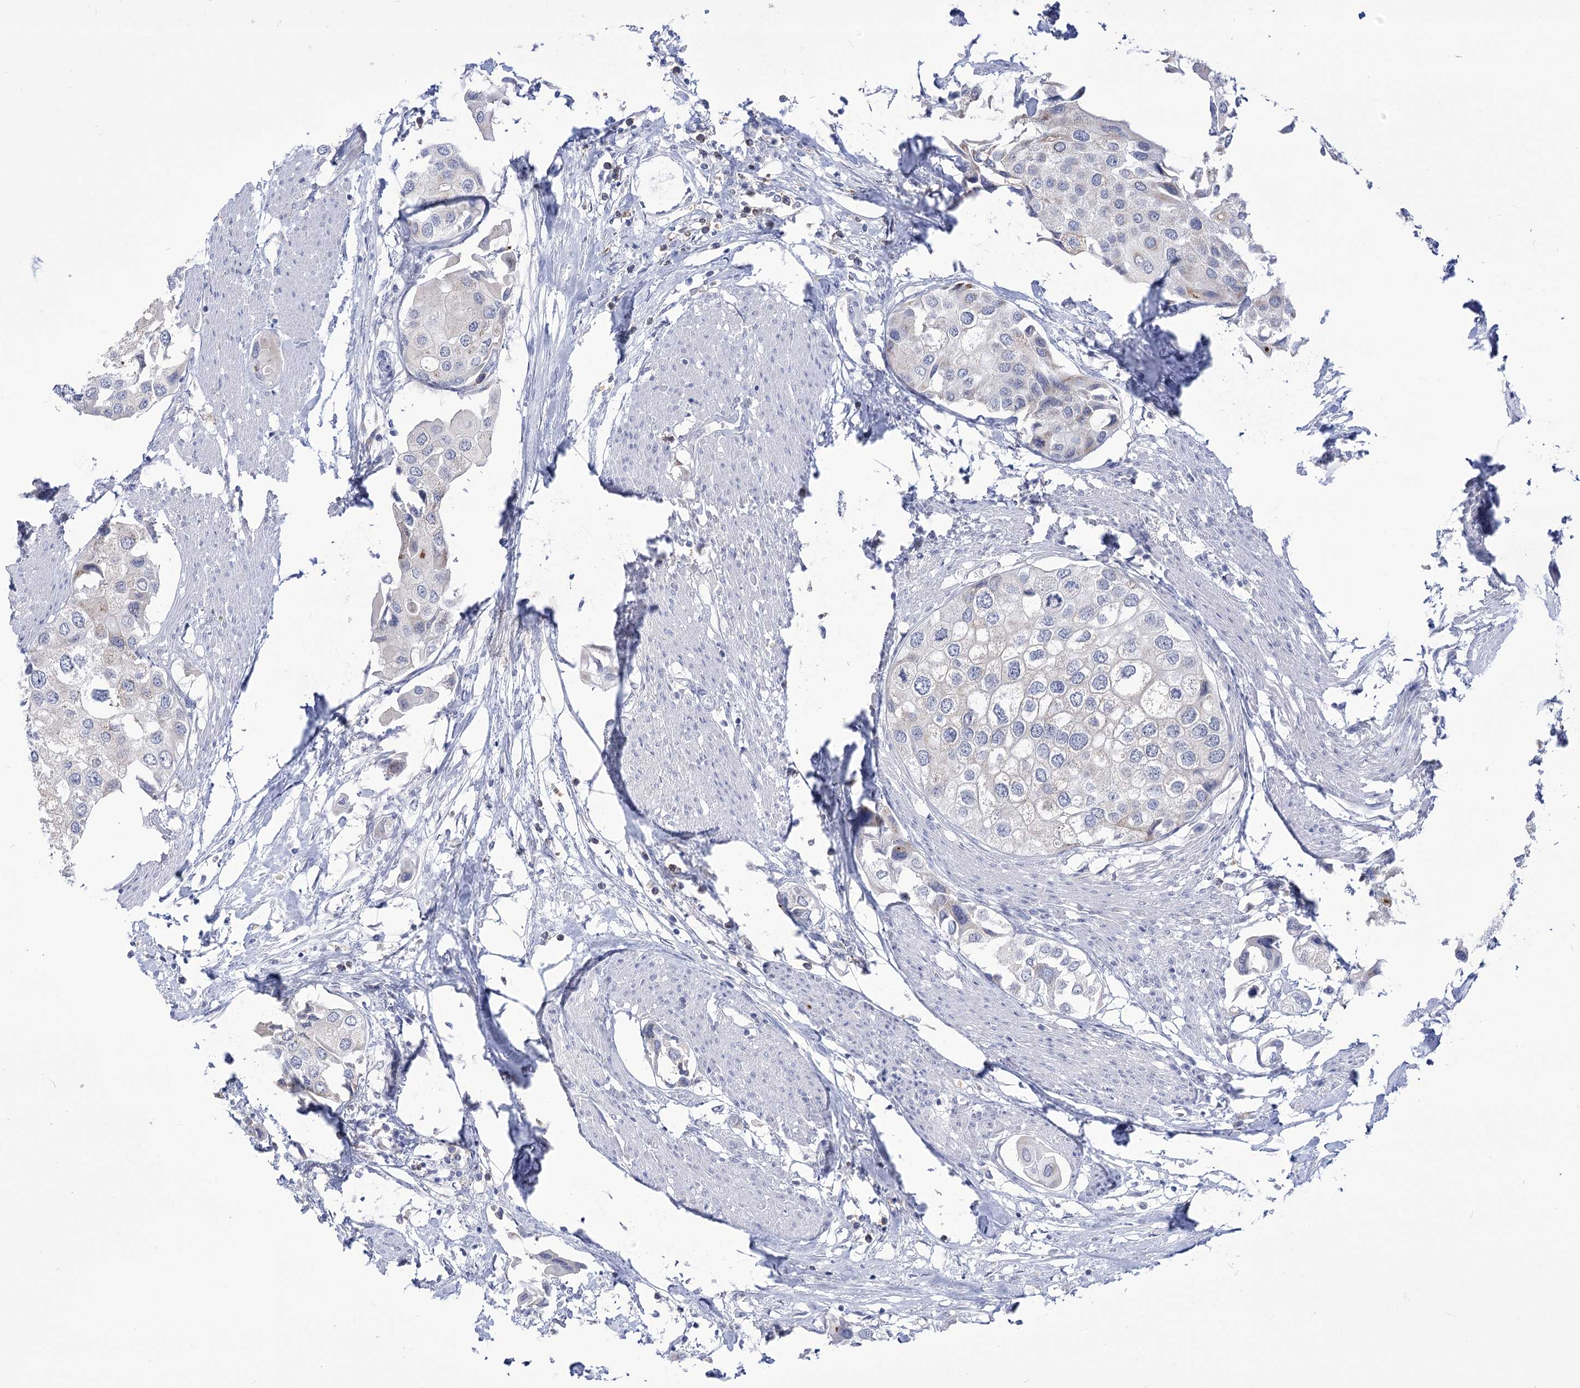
{"staining": {"intensity": "negative", "quantity": "none", "location": "none"}, "tissue": "urothelial cancer", "cell_type": "Tumor cells", "image_type": "cancer", "snomed": [{"axis": "morphology", "description": "Urothelial carcinoma, High grade"}, {"axis": "topography", "description": "Urinary bladder"}], "caption": "DAB immunohistochemical staining of human urothelial carcinoma (high-grade) displays no significant positivity in tumor cells.", "gene": "BEND7", "patient": {"sex": "male", "age": 64}}